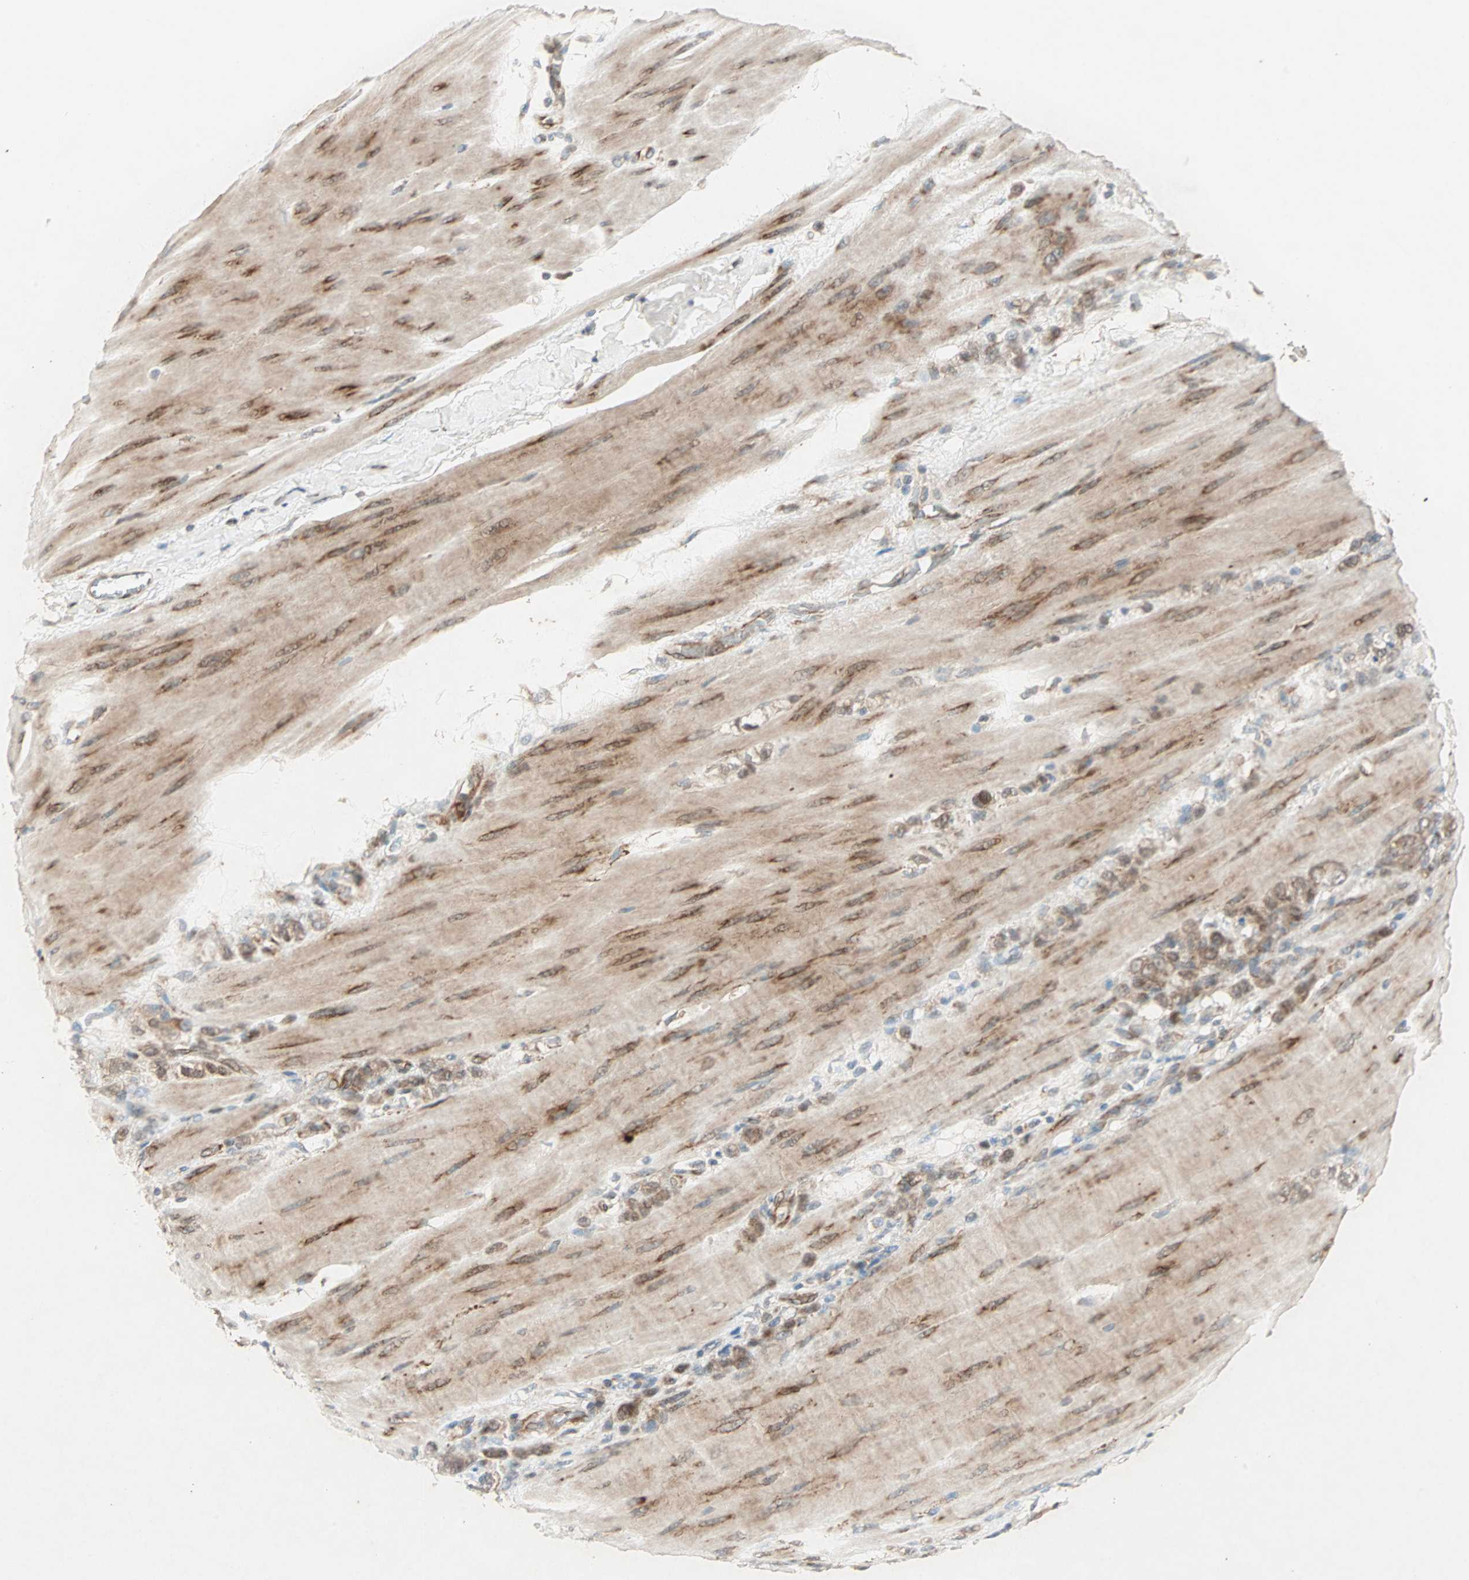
{"staining": {"intensity": "moderate", "quantity": ">75%", "location": "cytoplasmic/membranous,nuclear"}, "tissue": "stomach cancer", "cell_type": "Tumor cells", "image_type": "cancer", "snomed": [{"axis": "morphology", "description": "Adenocarcinoma, NOS"}, {"axis": "topography", "description": "Stomach"}], "caption": "This is an image of IHC staining of stomach cancer, which shows moderate positivity in the cytoplasmic/membranous and nuclear of tumor cells.", "gene": "ZNF37A", "patient": {"sex": "male", "age": 82}}